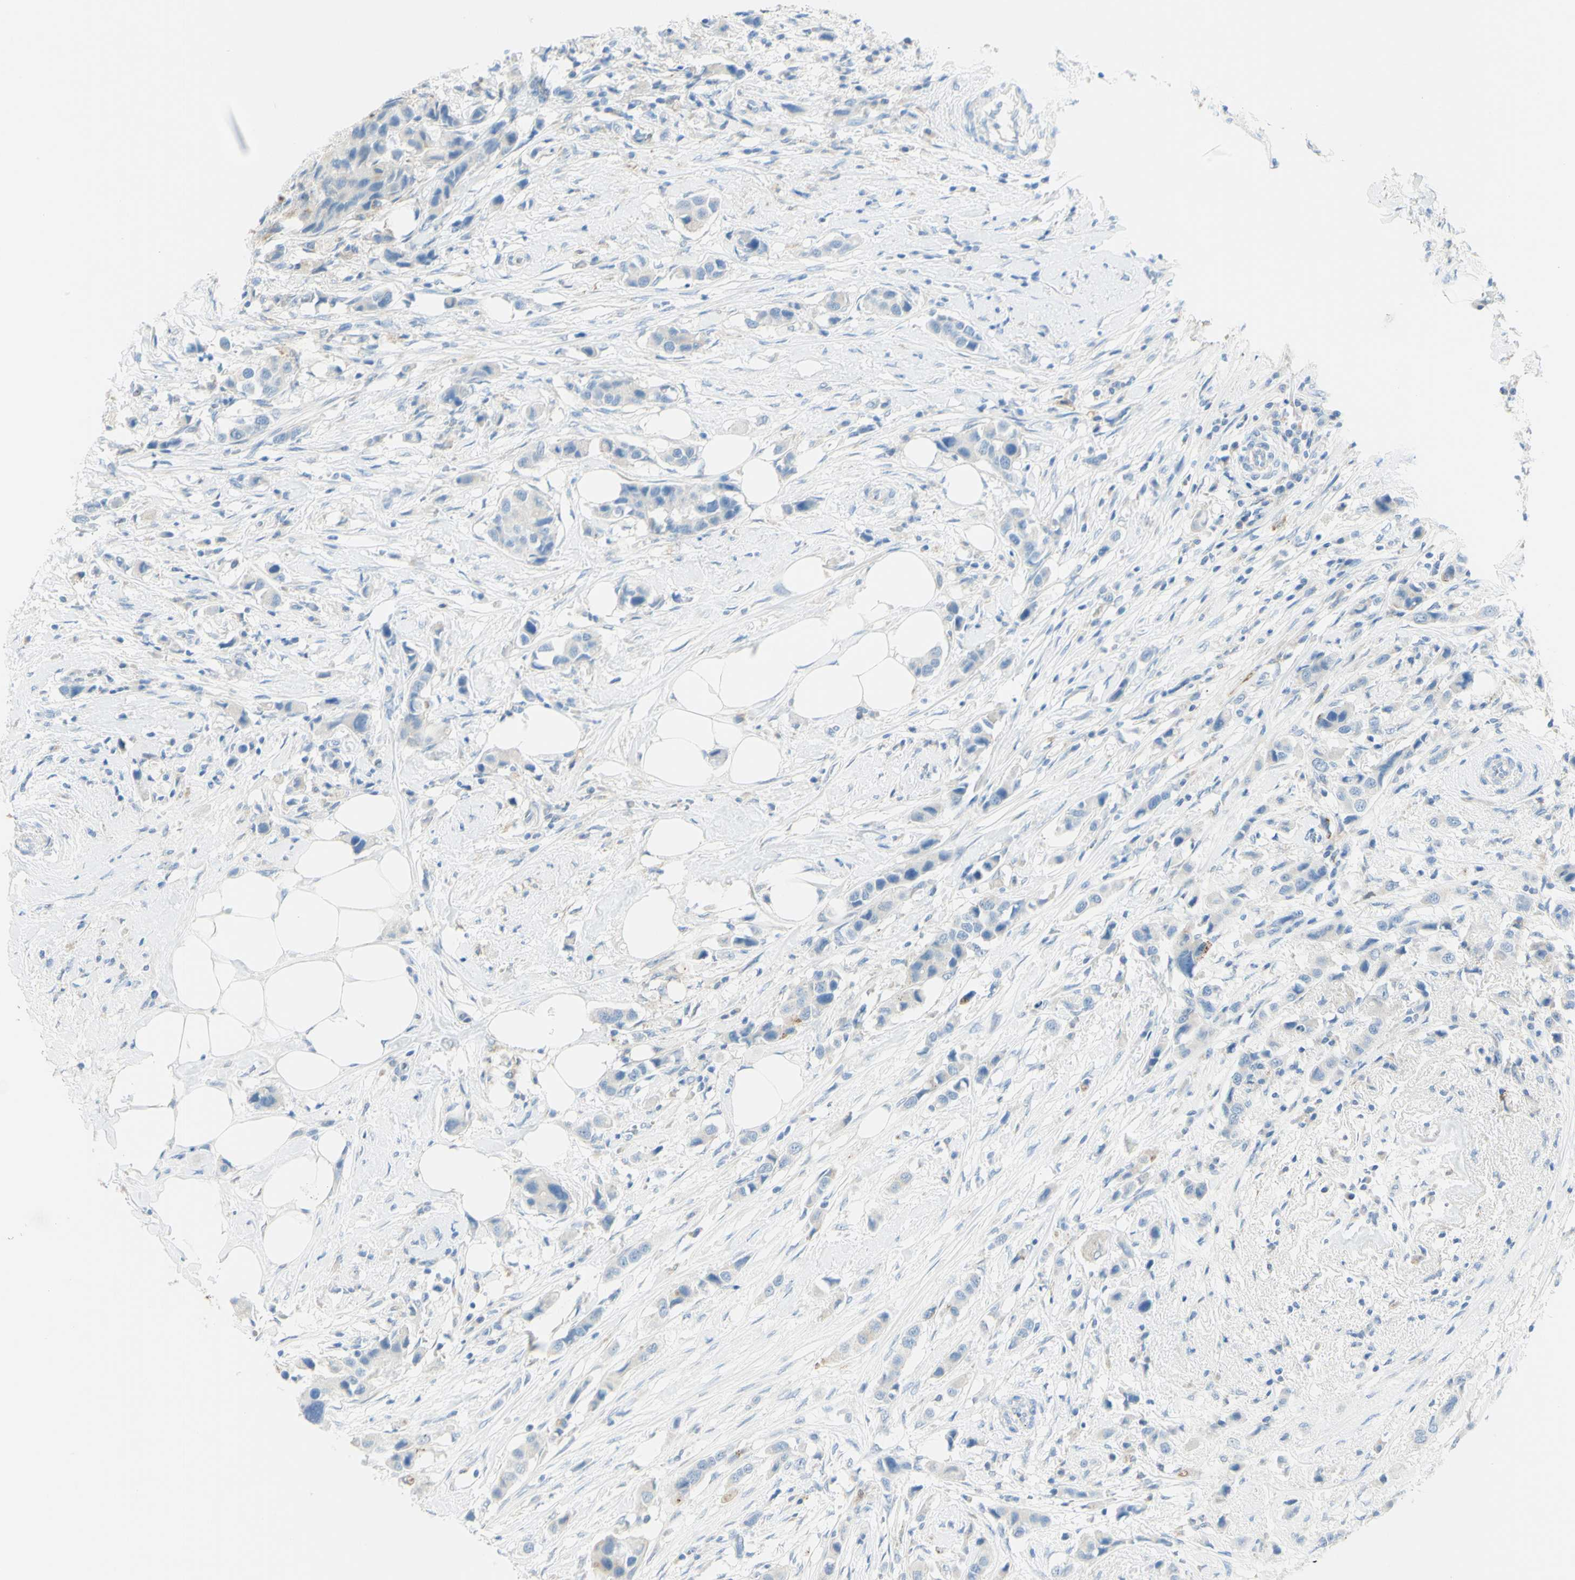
{"staining": {"intensity": "negative", "quantity": "none", "location": "none"}, "tissue": "breast cancer", "cell_type": "Tumor cells", "image_type": "cancer", "snomed": [{"axis": "morphology", "description": "Normal tissue, NOS"}, {"axis": "morphology", "description": "Duct carcinoma"}, {"axis": "topography", "description": "Breast"}], "caption": "IHC micrograph of breast cancer stained for a protein (brown), which reveals no positivity in tumor cells. (Stains: DAB immunohistochemistry (IHC) with hematoxylin counter stain, Microscopy: brightfield microscopy at high magnification).", "gene": "TSPAN1", "patient": {"sex": "female", "age": 50}}